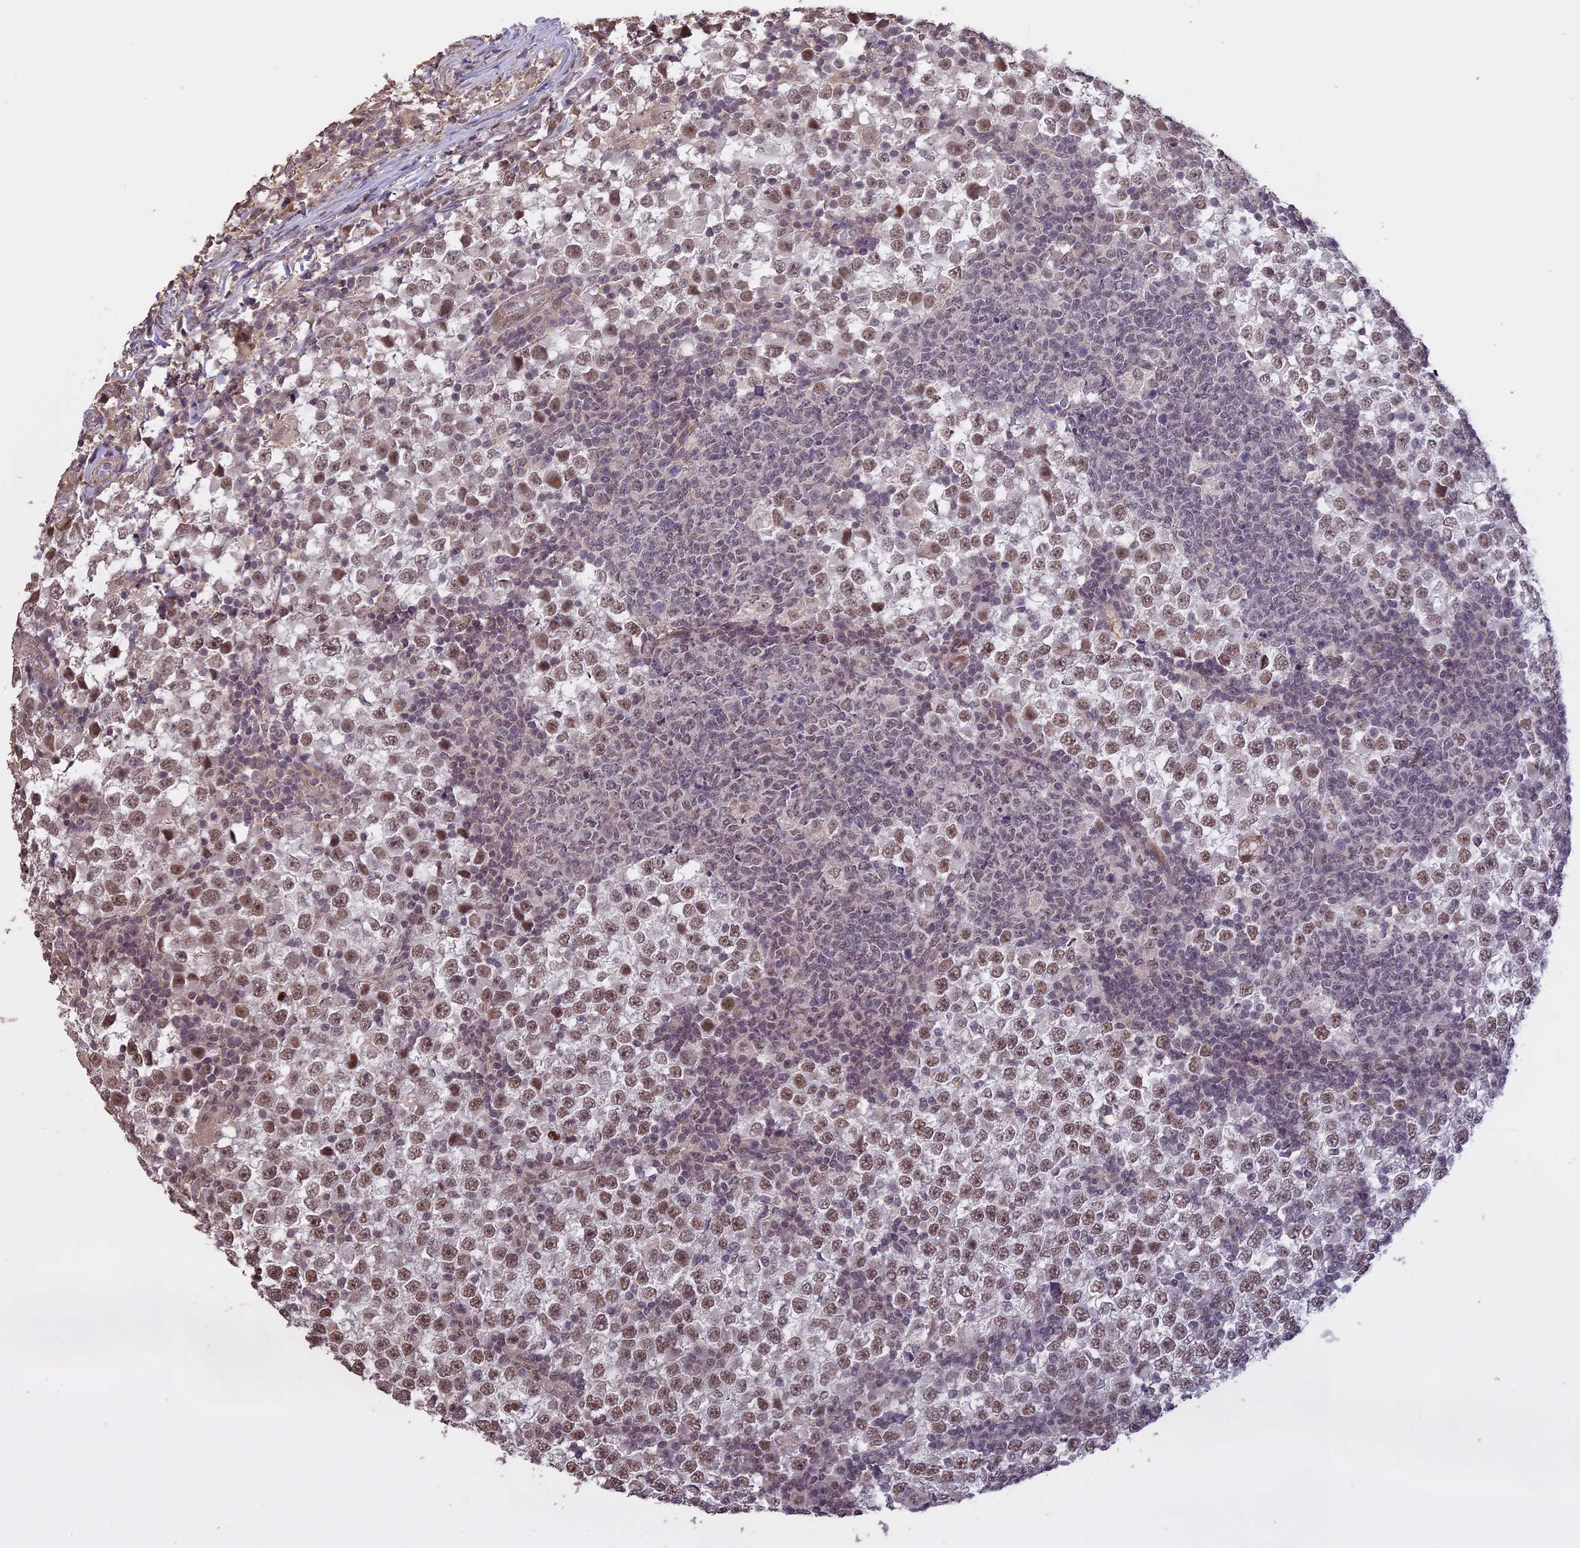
{"staining": {"intensity": "moderate", "quantity": "25%-75%", "location": "nuclear"}, "tissue": "testis cancer", "cell_type": "Tumor cells", "image_type": "cancer", "snomed": [{"axis": "morphology", "description": "Seminoma, NOS"}, {"axis": "topography", "description": "Testis"}], "caption": "High-magnification brightfield microscopy of seminoma (testis) stained with DAB (3,3'-diaminobenzidine) (brown) and counterstained with hematoxylin (blue). tumor cells exhibit moderate nuclear expression is present in about25%-75% of cells.", "gene": "TIGD7", "patient": {"sex": "male", "age": 65}}